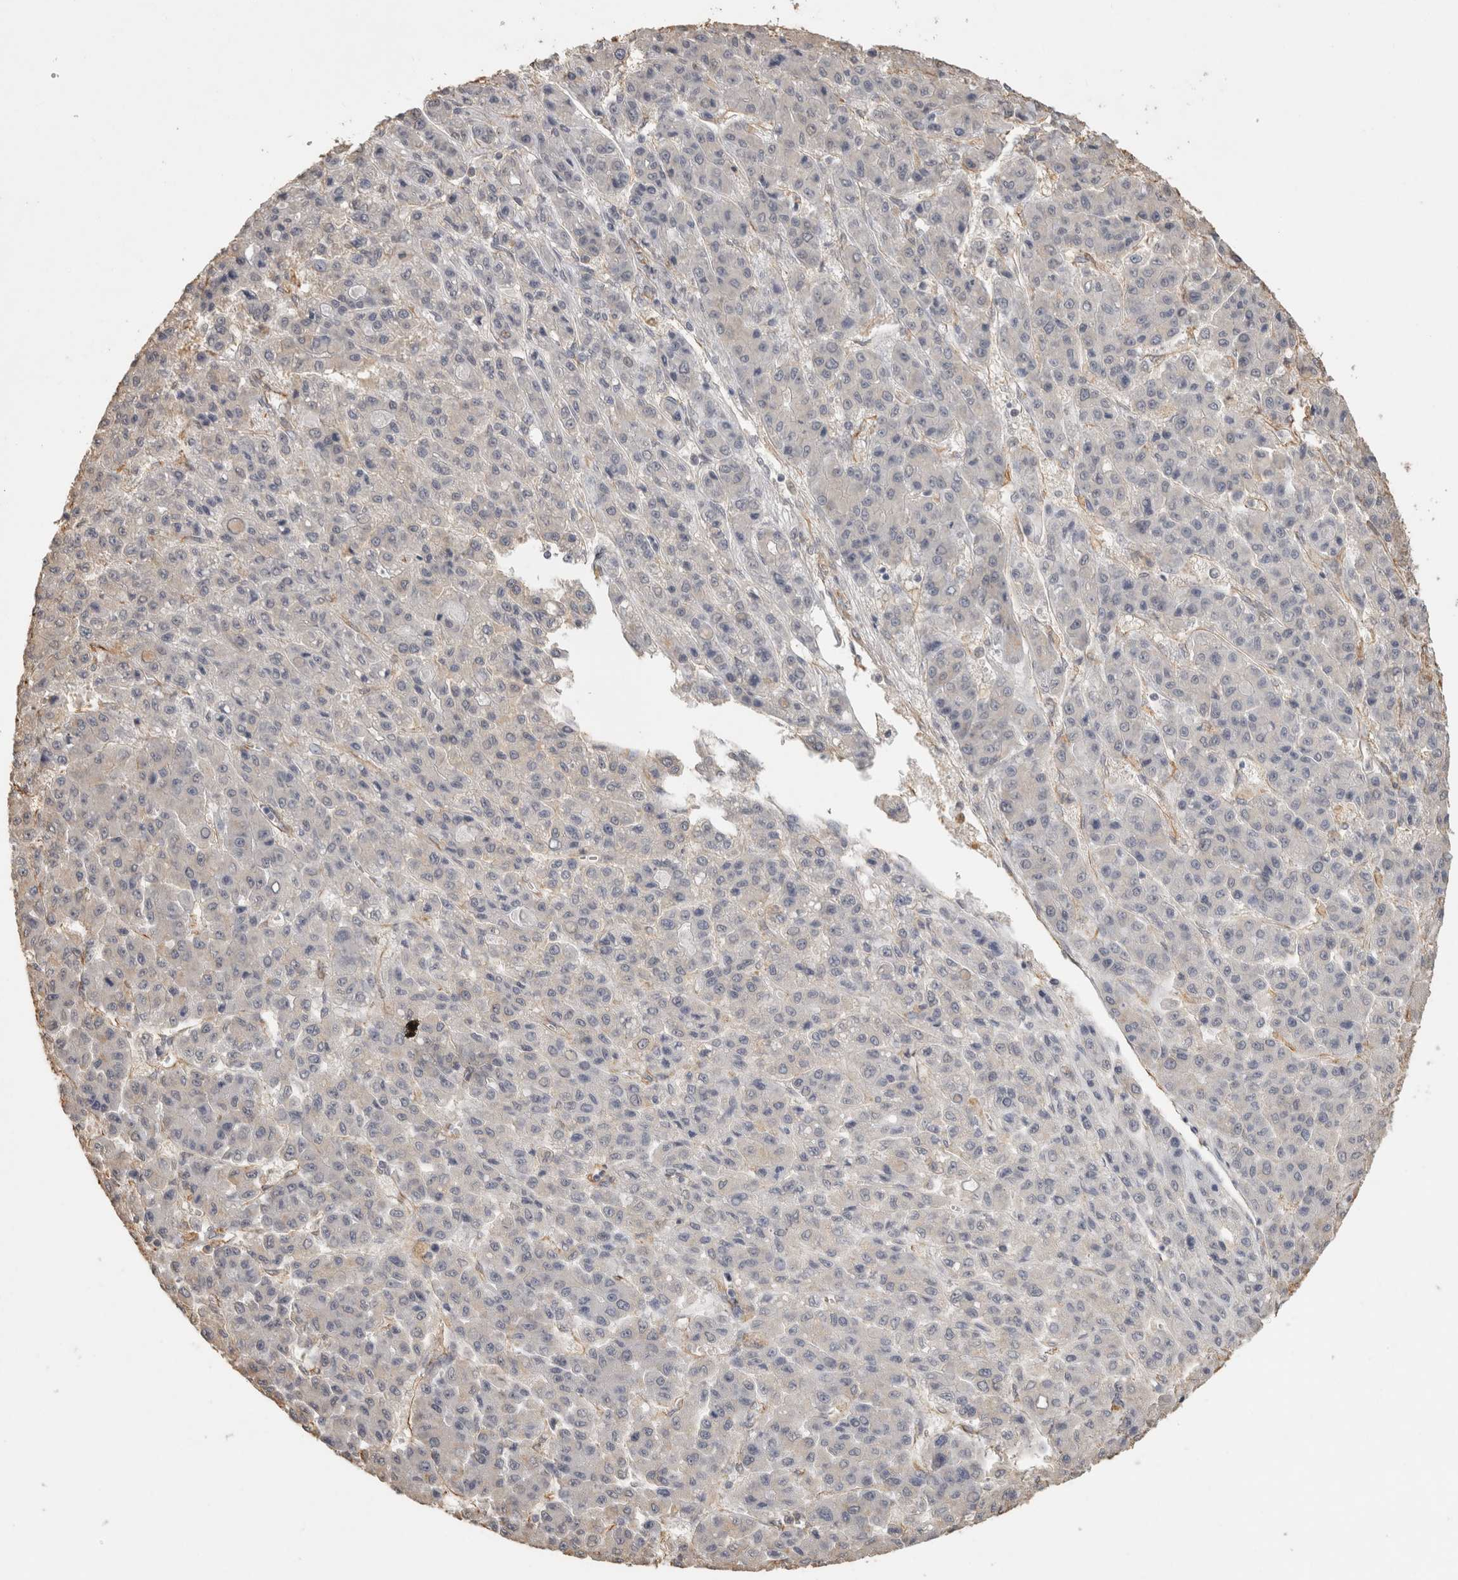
{"staining": {"intensity": "negative", "quantity": "none", "location": "none"}, "tissue": "liver cancer", "cell_type": "Tumor cells", "image_type": "cancer", "snomed": [{"axis": "morphology", "description": "Carcinoma, Hepatocellular, NOS"}, {"axis": "topography", "description": "Liver"}], "caption": "IHC of liver hepatocellular carcinoma reveals no staining in tumor cells. (DAB IHC visualized using brightfield microscopy, high magnification).", "gene": "REPS2", "patient": {"sex": "male", "age": 70}}